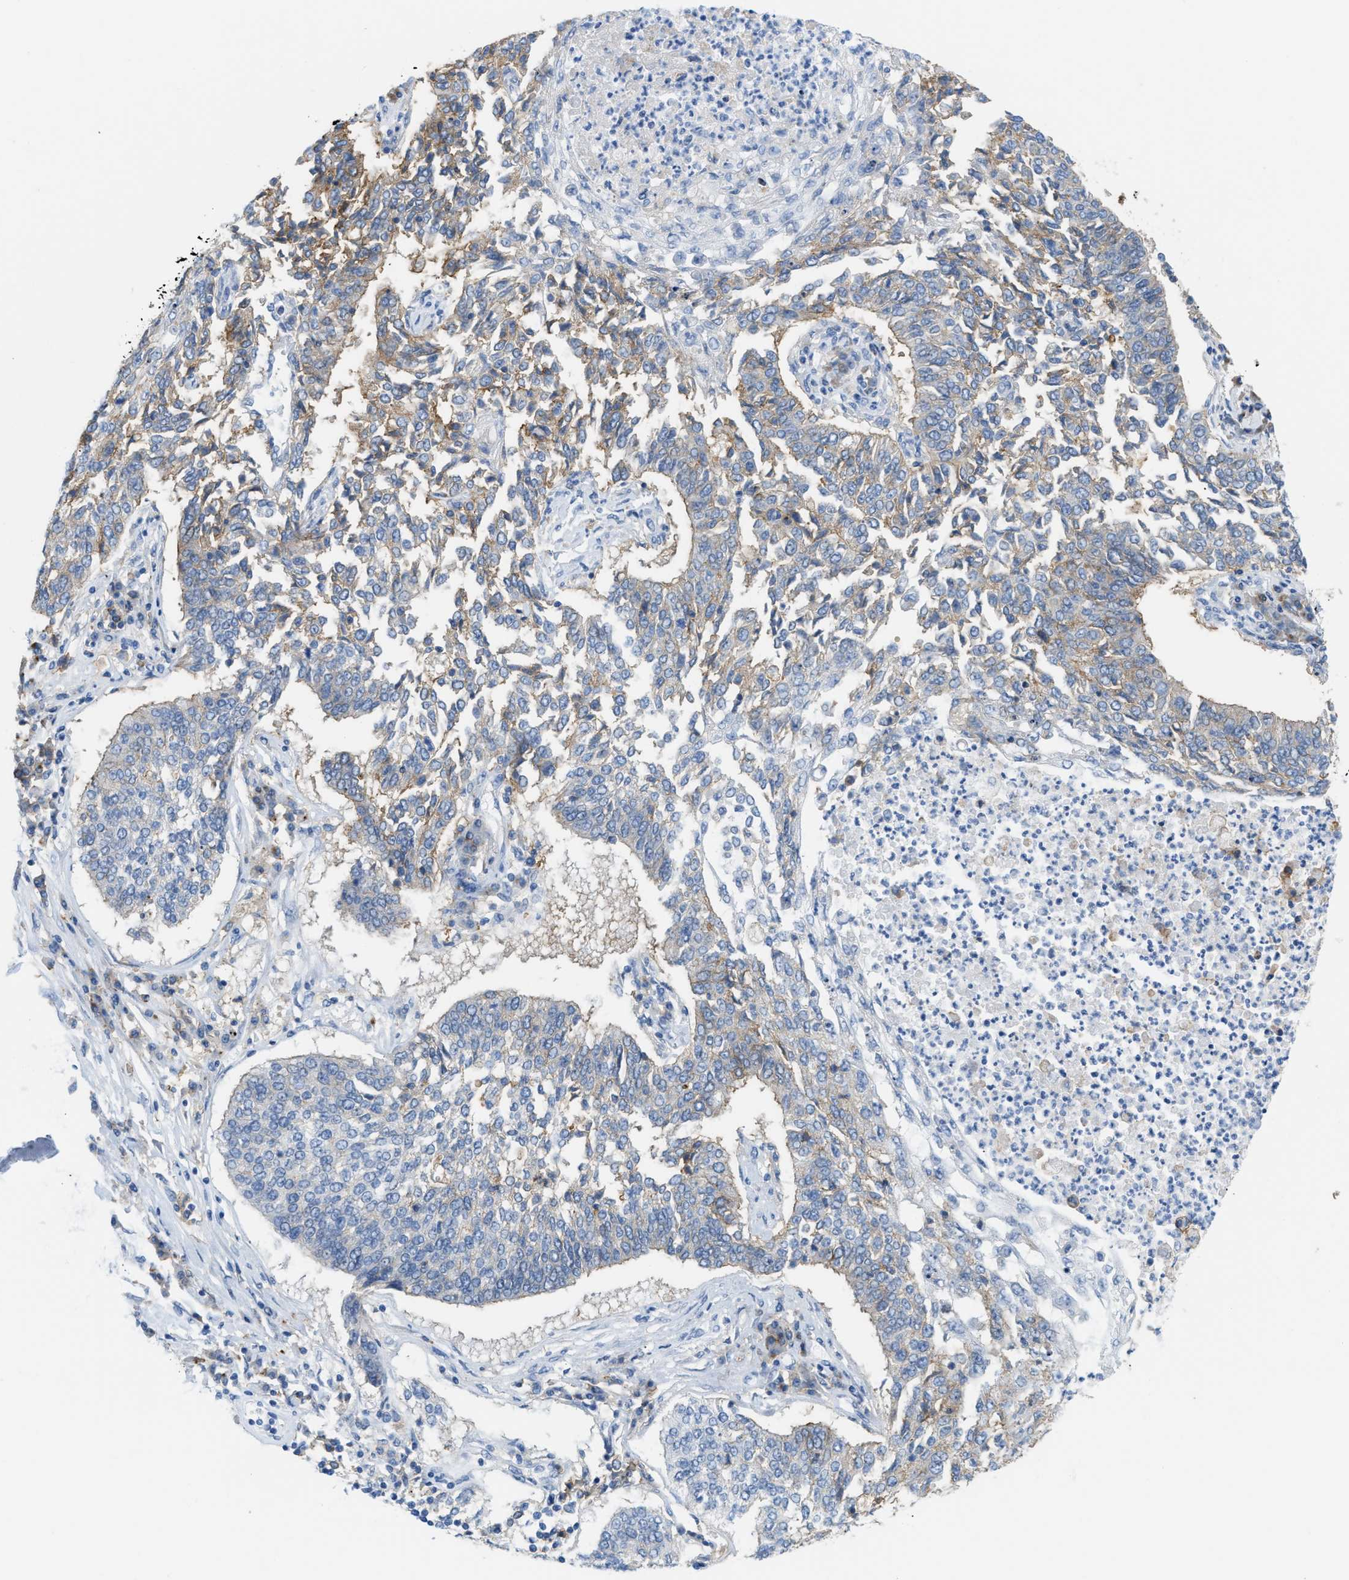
{"staining": {"intensity": "weak", "quantity": "25%-75%", "location": "cytoplasmic/membranous"}, "tissue": "lung cancer", "cell_type": "Tumor cells", "image_type": "cancer", "snomed": [{"axis": "morphology", "description": "Normal tissue, NOS"}, {"axis": "morphology", "description": "Squamous cell carcinoma, NOS"}, {"axis": "topography", "description": "Cartilage tissue"}, {"axis": "topography", "description": "Bronchus"}, {"axis": "topography", "description": "Lung"}], "caption": "Squamous cell carcinoma (lung) stained with a protein marker demonstrates weak staining in tumor cells.", "gene": "SLC3A2", "patient": {"sex": "female", "age": 49}}